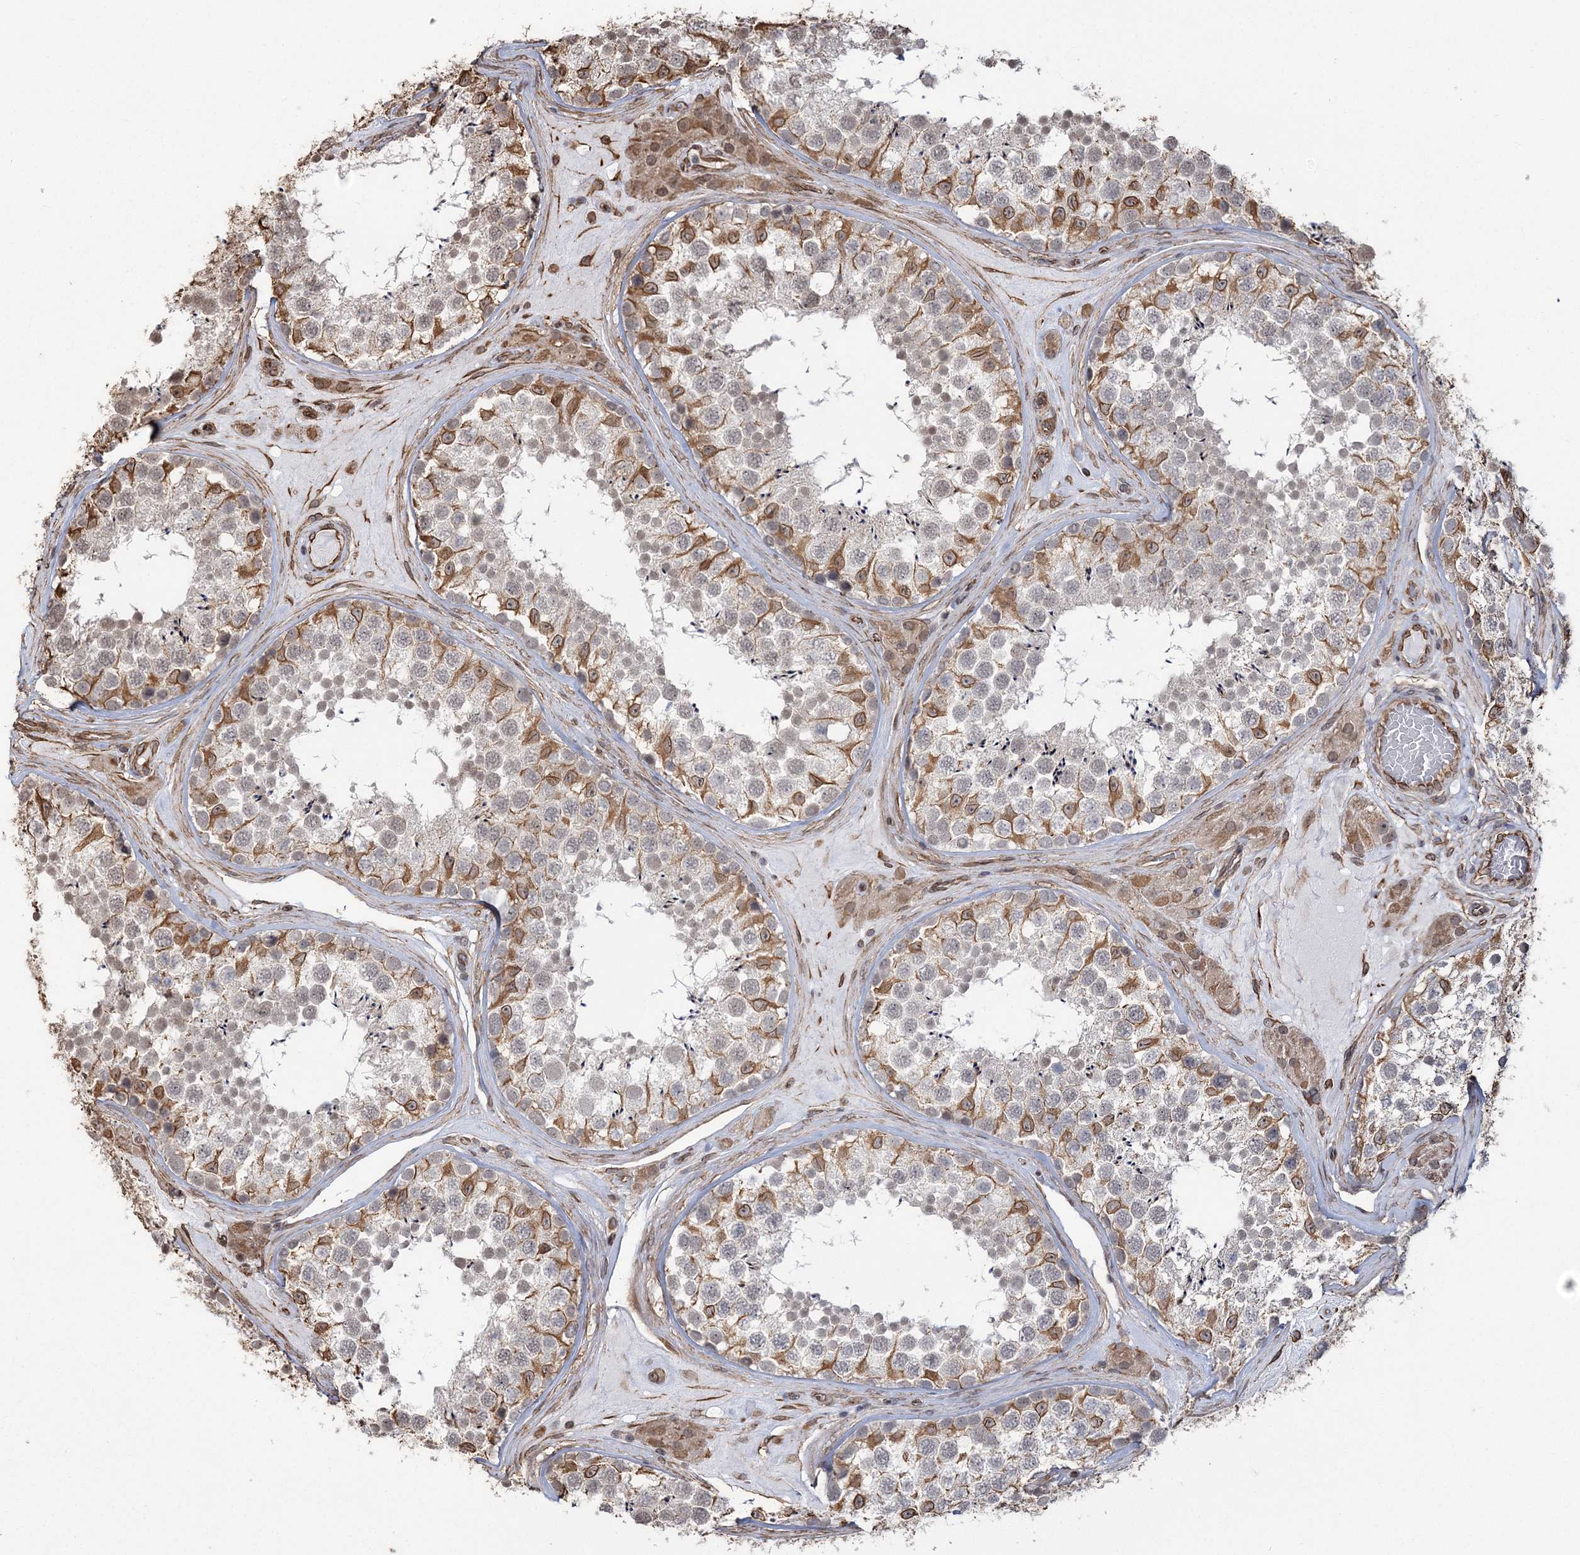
{"staining": {"intensity": "moderate", "quantity": "25%-75%", "location": "cytoplasmic/membranous"}, "tissue": "testis", "cell_type": "Cells in seminiferous ducts", "image_type": "normal", "snomed": [{"axis": "morphology", "description": "Normal tissue, NOS"}, {"axis": "topography", "description": "Testis"}], "caption": "This image shows normal testis stained with IHC to label a protein in brown. The cytoplasmic/membranous of cells in seminiferous ducts show moderate positivity for the protein. Nuclei are counter-stained blue.", "gene": "ATP11B", "patient": {"sex": "male", "age": 46}}